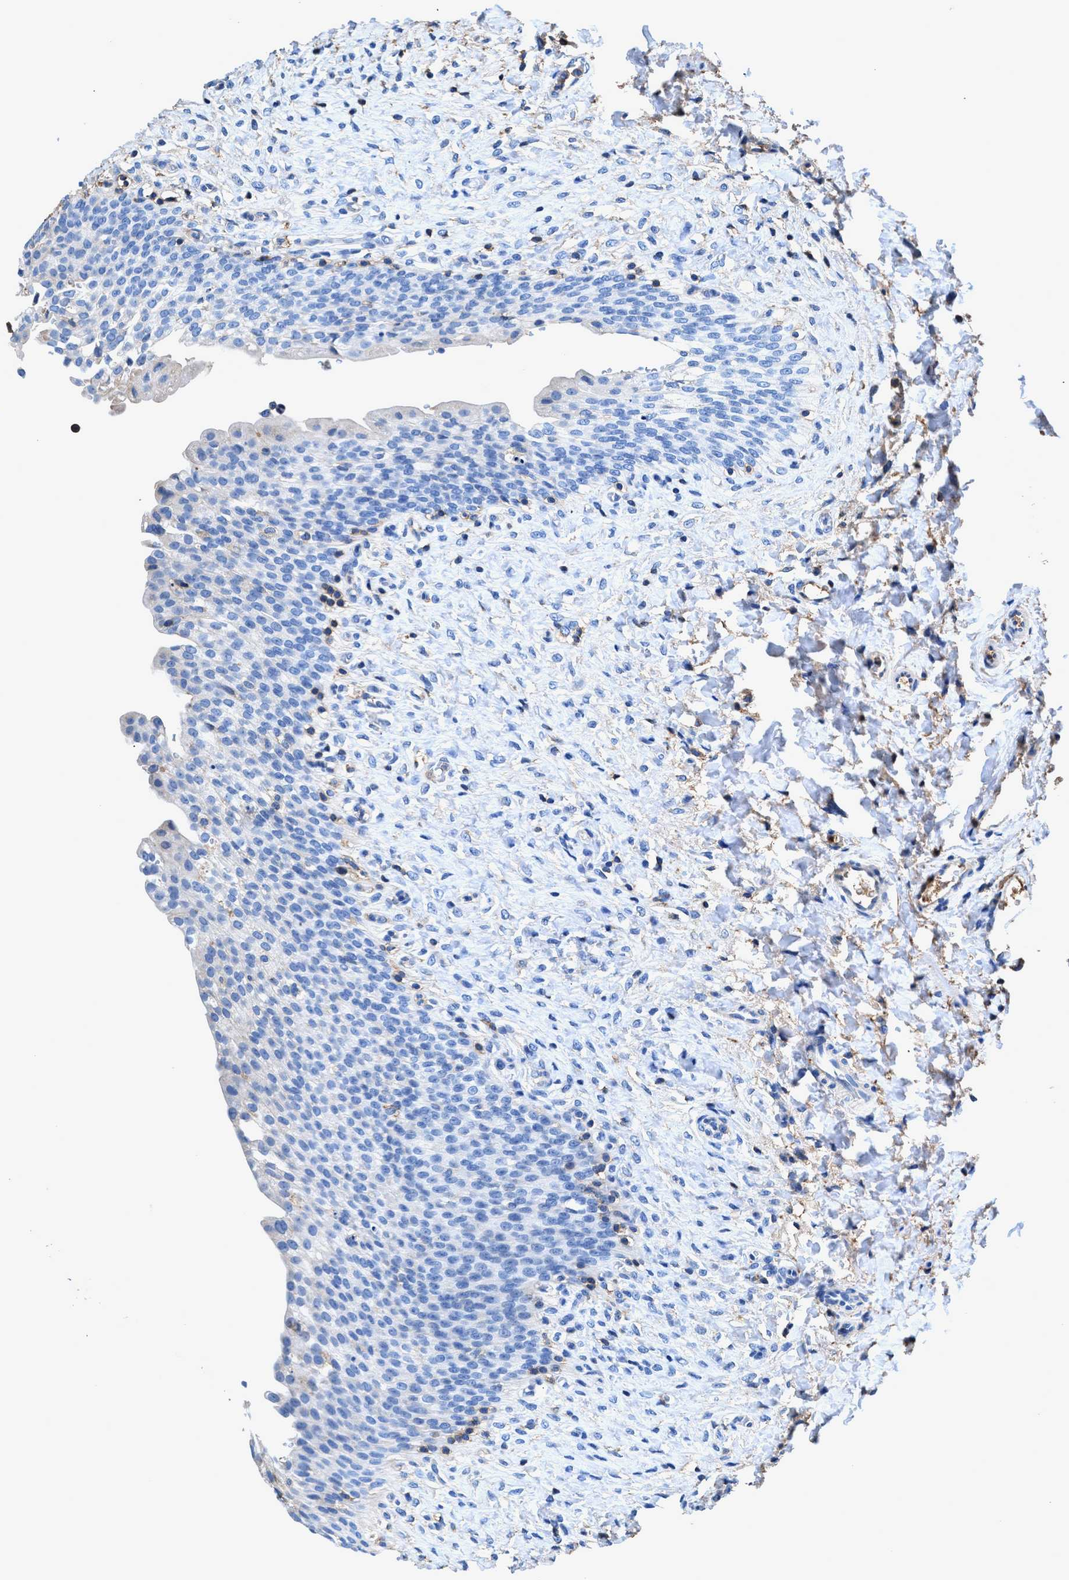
{"staining": {"intensity": "negative", "quantity": "none", "location": "none"}, "tissue": "urinary bladder", "cell_type": "Urothelial cells", "image_type": "normal", "snomed": [{"axis": "morphology", "description": "Urothelial carcinoma, High grade"}, {"axis": "topography", "description": "Urinary bladder"}], "caption": "Urothelial cells are negative for brown protein staining in benign urinary bladder. The staining is performed using DAB (3,3'-diaminobenzidine) brown chromogen with nuclei counter-stained in using hematoxylin.", "gene": "KCNQ4", "patient": {"sex": "male", "age": 46}}